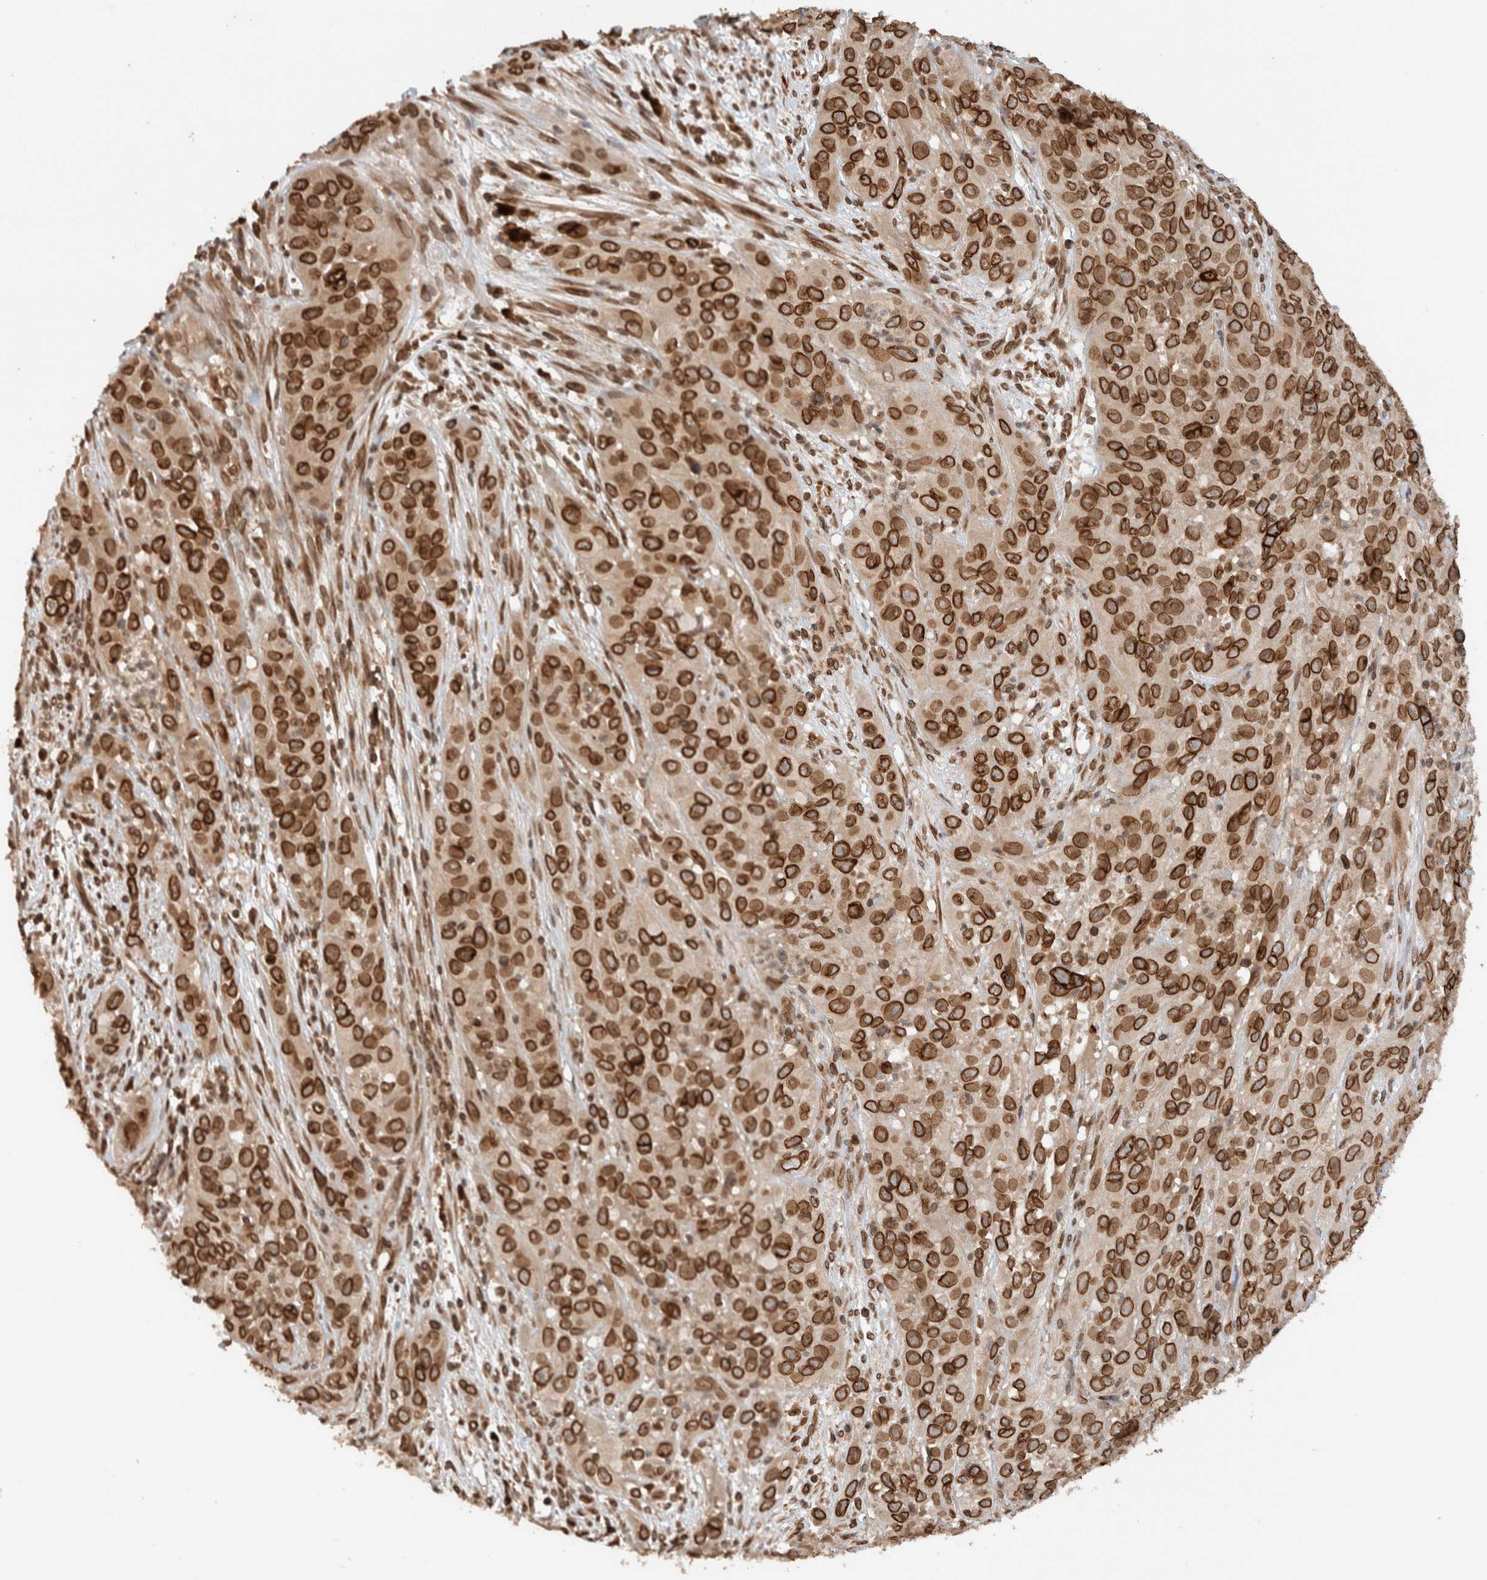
{"staining": {"intensity": "strong", "quantity": ">75%", "location": "cytoplasmic/membranous,nuclear"}, "tissue": "cervical cancer", "cell_type": "Tumor cells", "image_type": "cancer", "snomed": [{"axis": "morphology", "description": "Squamous cell carcinoma, NOS"}, {"axis": "topography", "description": "Cervix"}], "caption": "About >75% of tumor cells in squamous cell carcinoma (cervical) demonstrate strong cytoplasmic/membranous and nuclear protein staining as visualized by brown immunohistochemical staining.", "gene": "TPR", "patient": {"sex": "female", "age": 32}}